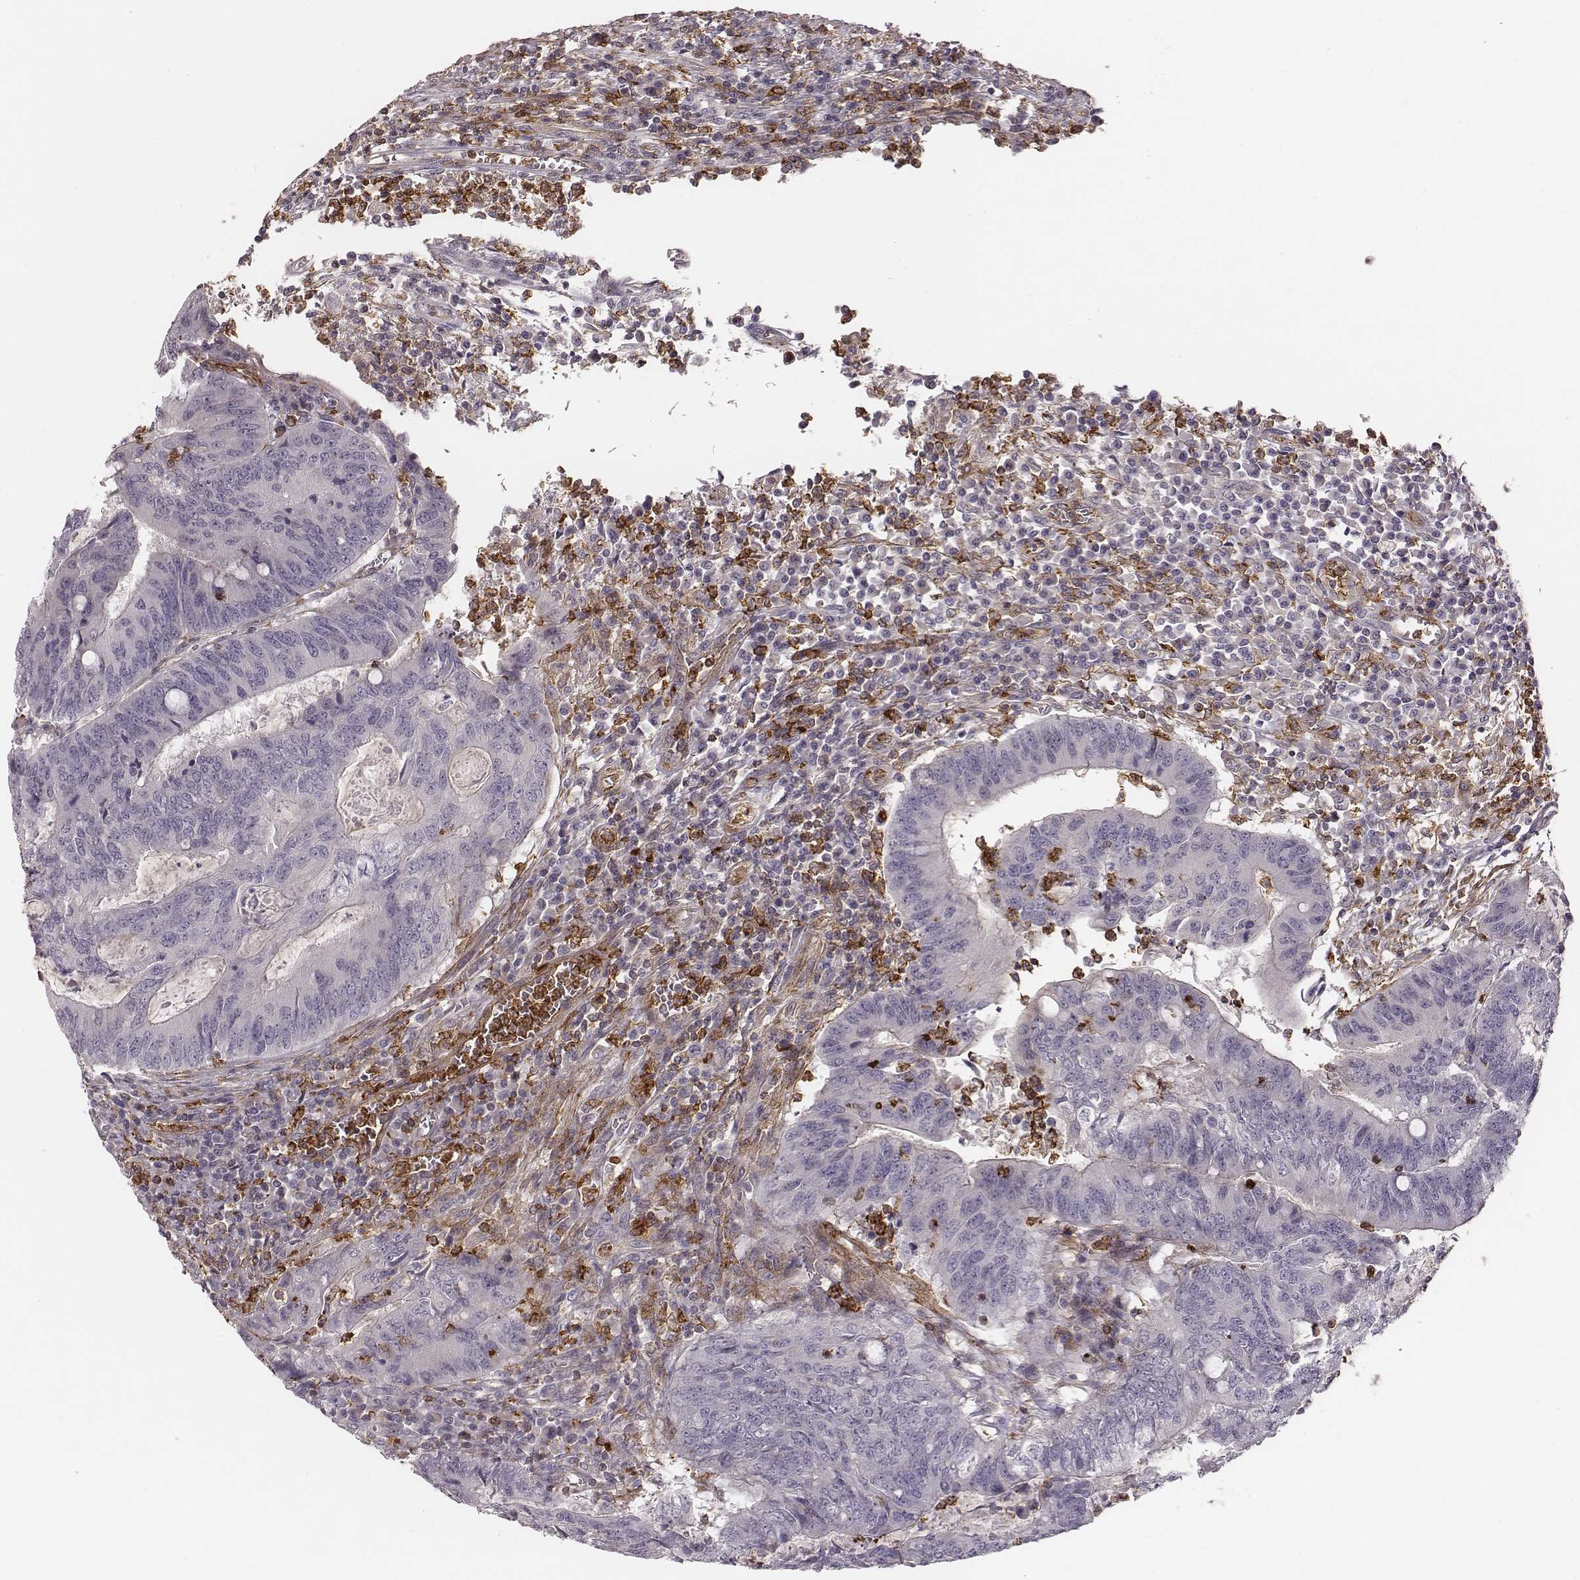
{"staining": {"intensity": "negative", "quantity": "none", "location": "none"}, "tissue": "colorectal cancer", "cell_type": "Tumor cells", "image_type": "cancer", "snomed": [{"axis": "morphology", "description": "Adenocarcinoma, NOS"}, {"axis": "topography", "description": "Colon"}], "caption": "Immunohistochemistry photomicrograph of human adenocarcinoma (colorectal) stained for a protein (brown), which shows no expression in tumor cells.", "gene": "ZYX", "patient": {"sex": "male", "age": 67}}